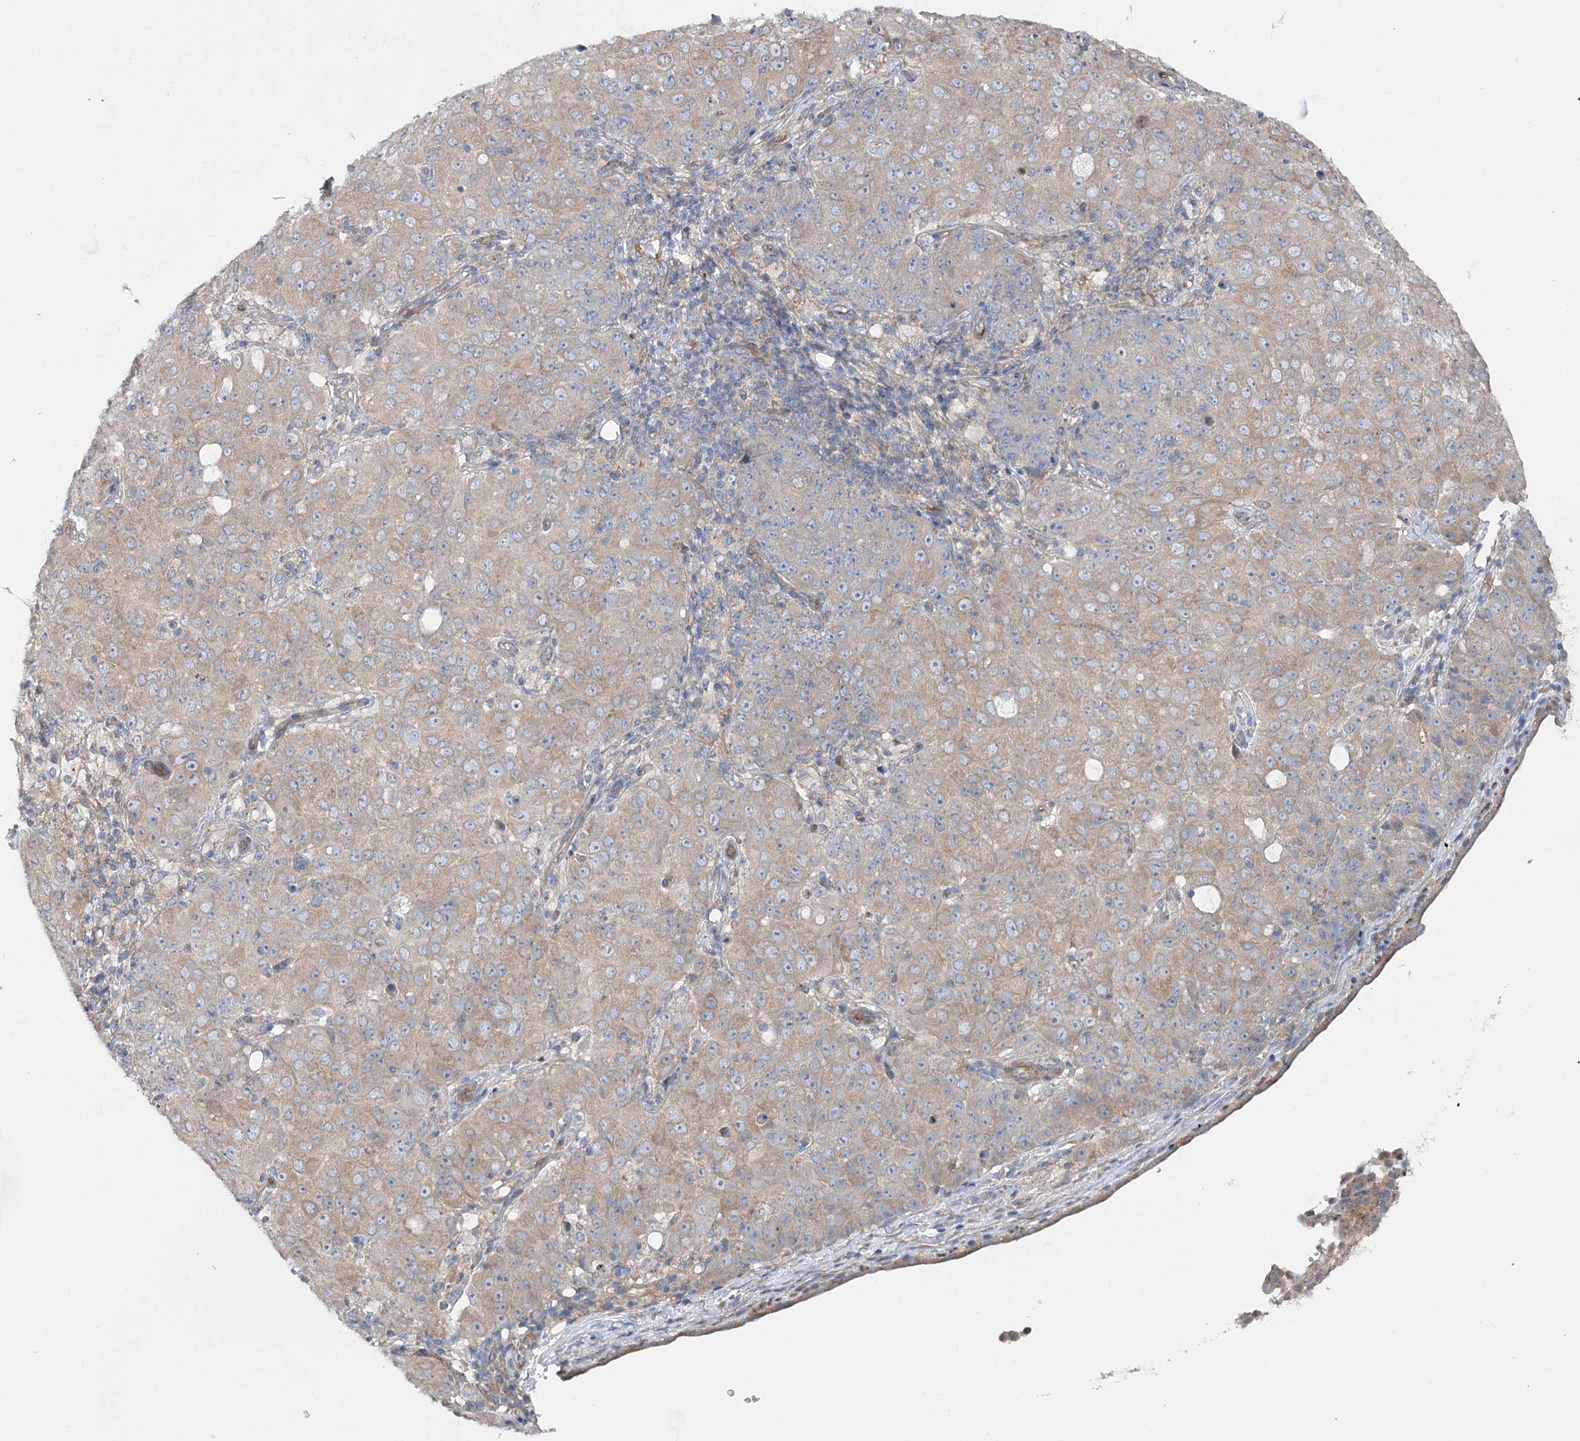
{"staining": {"intensity": "weak", "quantity": ">75%", "location": "cytoplasmic/membranous"}, "tissue": "ovarian cancer", "cell_type": "Tumor cells", "image_type": "cancer", "snomed": [{"axis": "morphology", "description": "Carcinoma, endometroid"}, {"axis": "topography", "description": "Ovary"}], "caption": "Immunohistochemical staining of human endometroid carcinoma (ovarian) displays low levels of weak cytoplasmic/membranous protein expression in approximately >75% of tumor cells.", "gene": "SCN11A", "patient": {"sex": "female", "age": 42}}